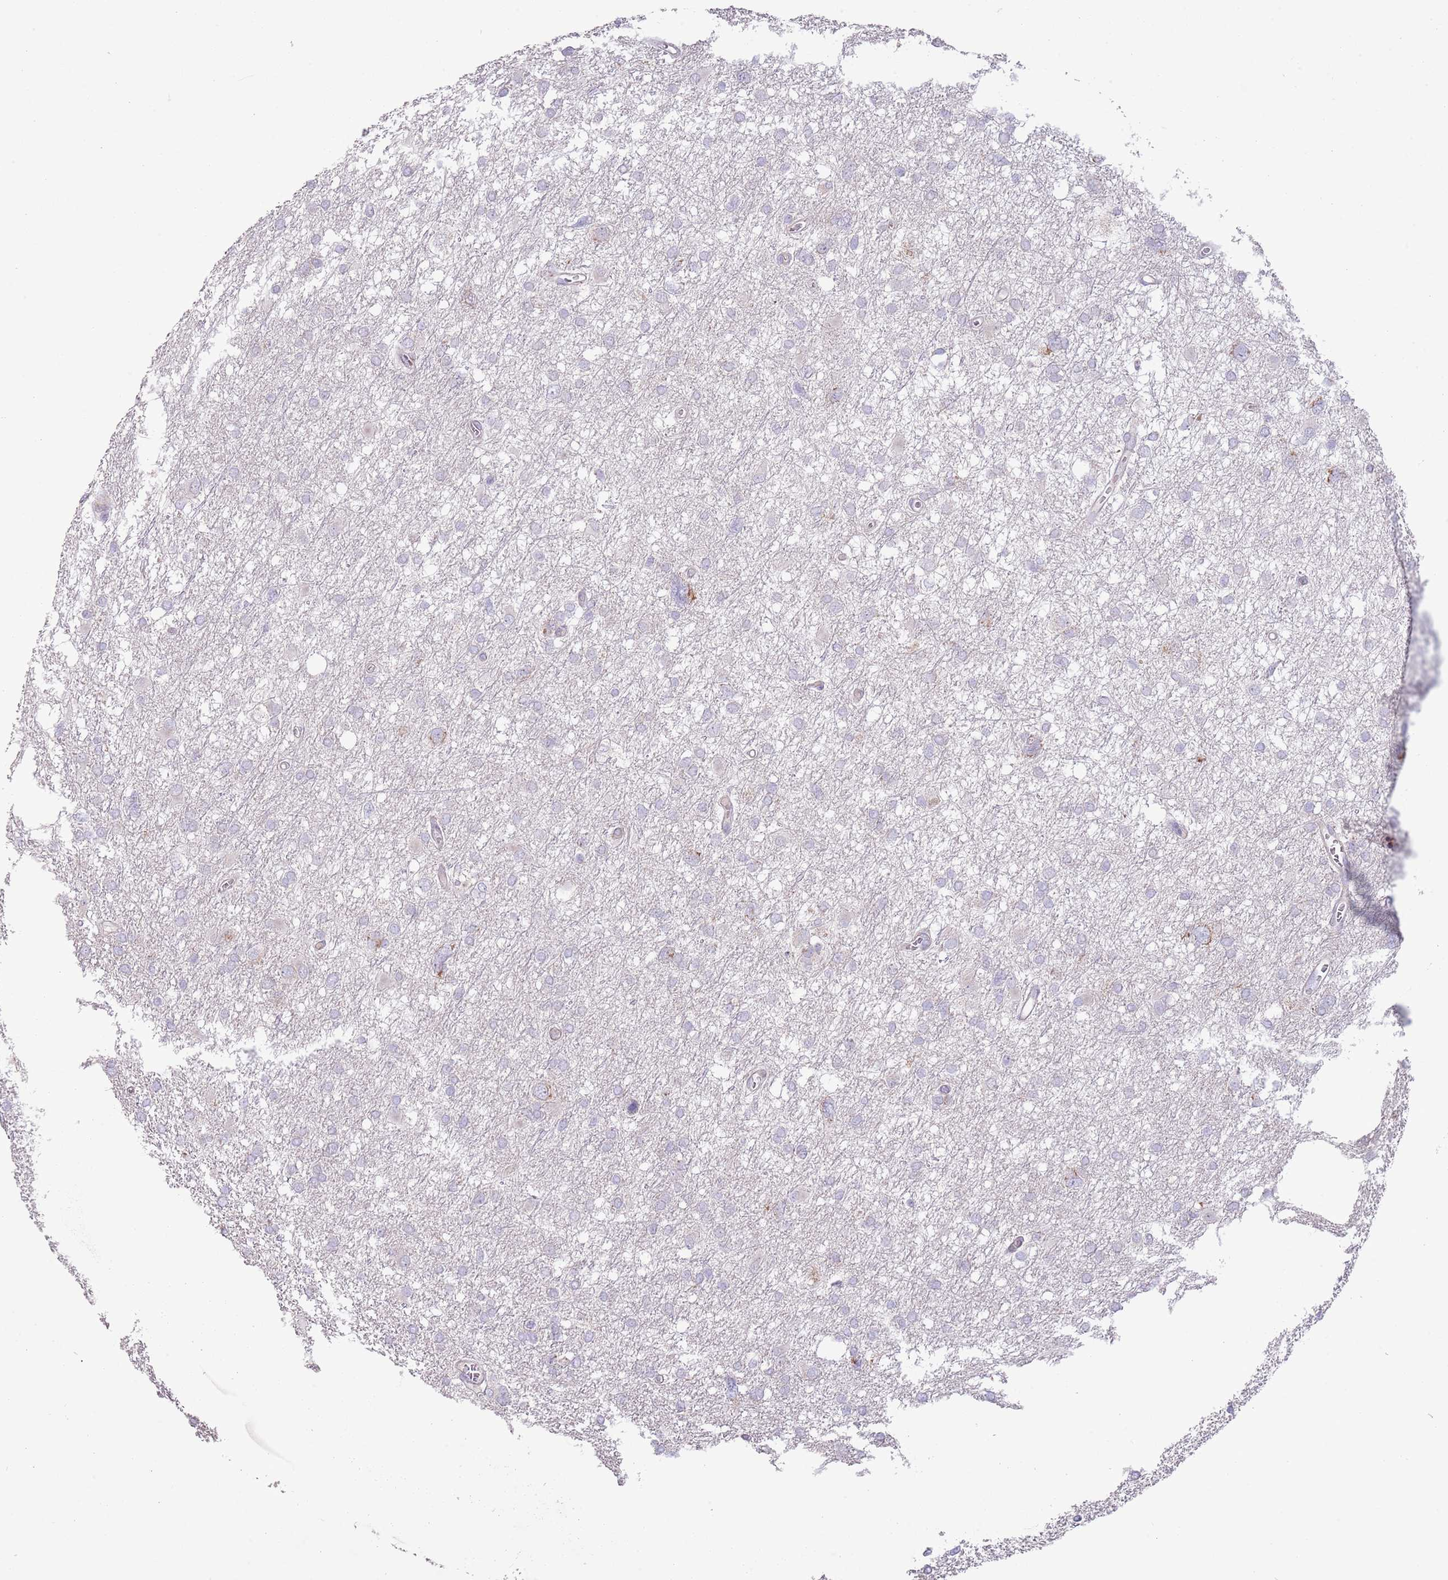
{"staining": {"intensity": "negative", "quantity": "none", "location": "none"}, "tissue": "glioma", "cell_type": "Tumor cells", "image_type": "cancer", "snomed": [{"axis": "morphology", "description": "Glioma, malignant, High grade"}, {"axis": "topography", "description": "Brain"}], "caption": "High magnification brightfield microscopy of malignant glioma (high-grade) stained with DAB (brown) and counterstained with hematoxylin (blue): tumor cells show no significant staining.", "gene": "TOMM5", "patient": {"sex": "male", "age": 61}}